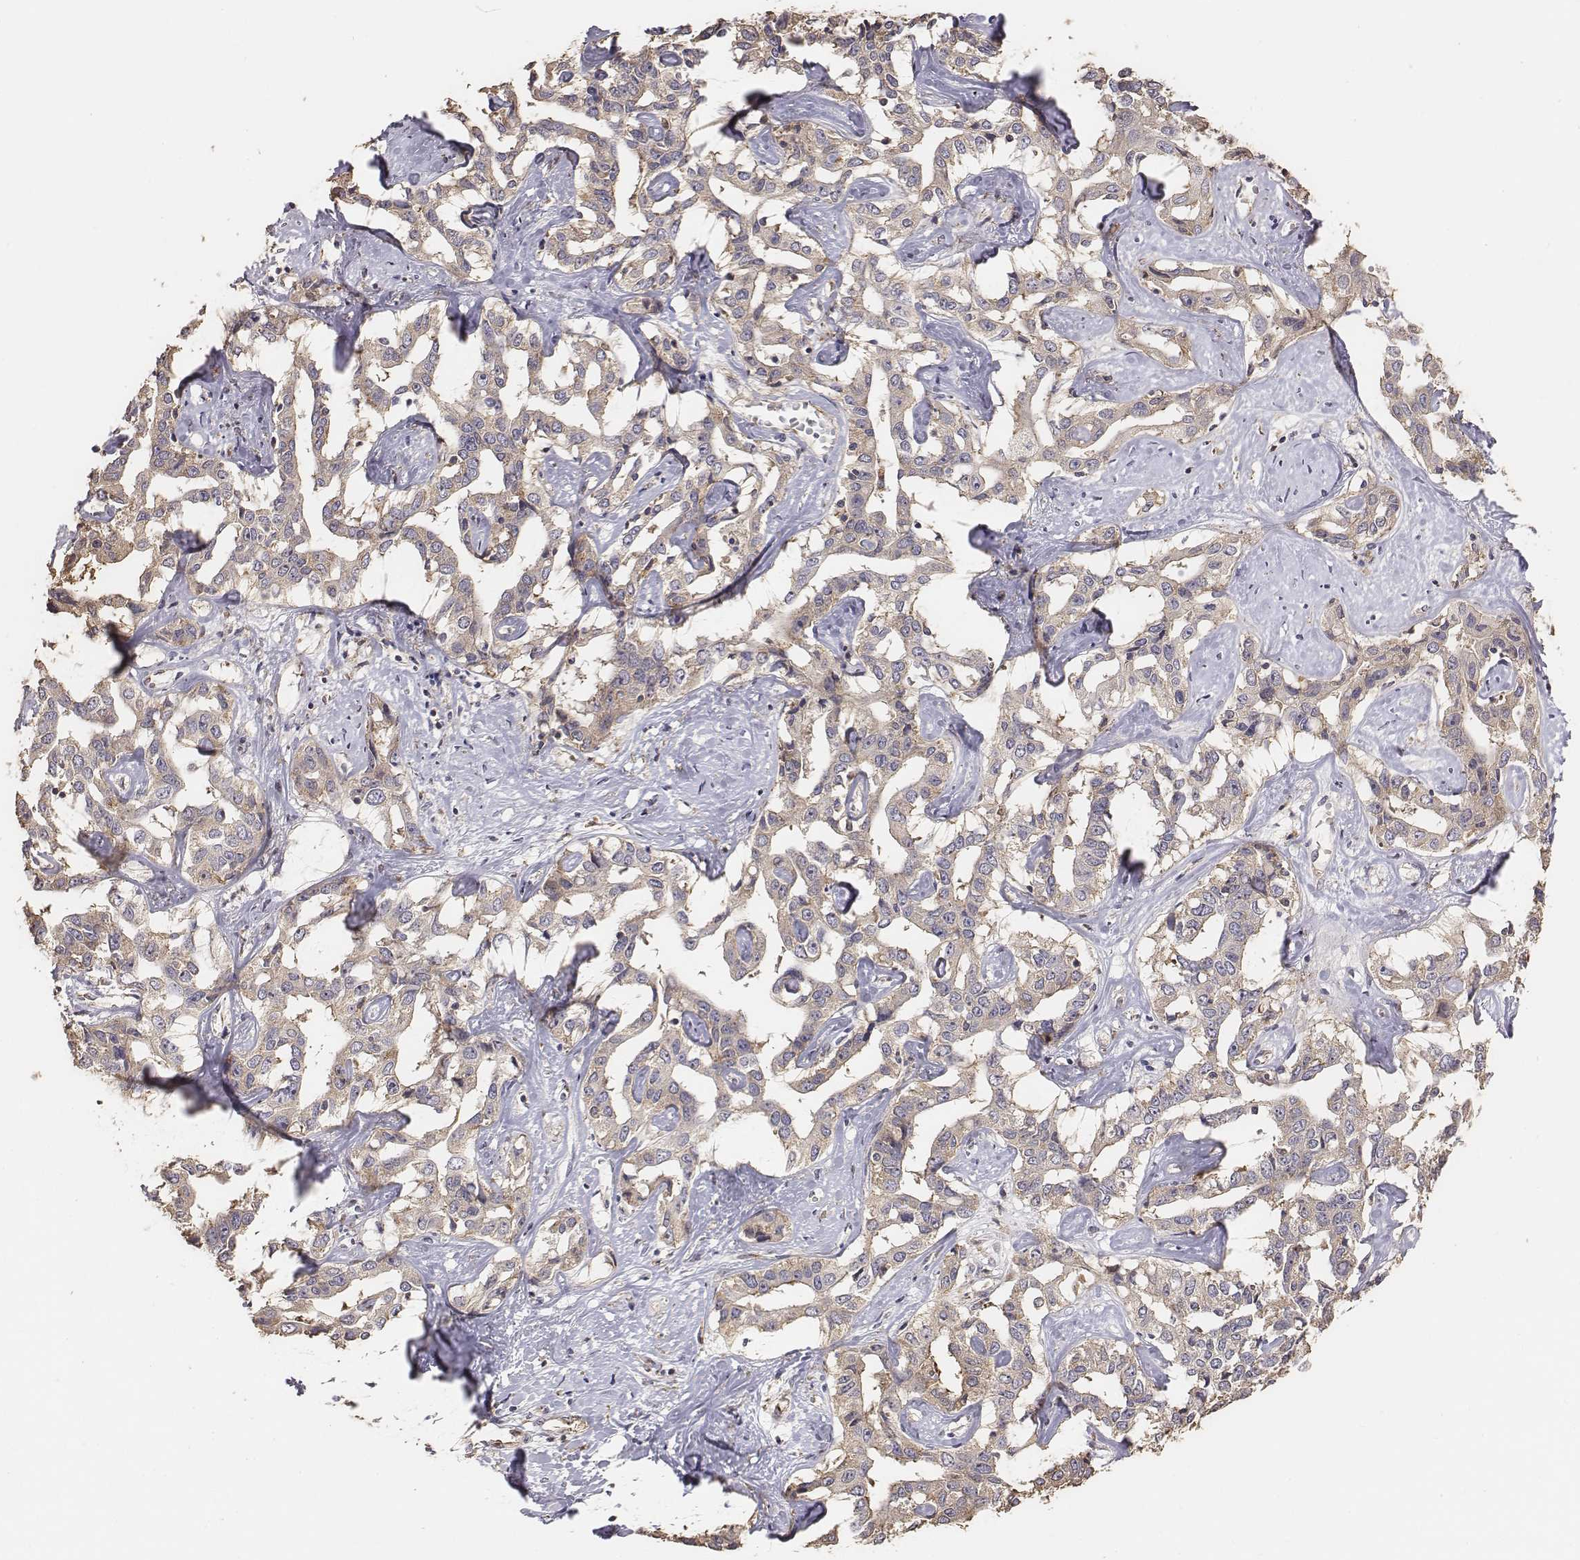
{"staining": {"intensity": "weak", "quantity": ">75%", "location": "cytoplasmic/membranous"}, "tissue": "liver cancer", "cell_type": "Tumor cells", "image_type": "cancer", "snomed": [{"axis": "morphology", "description": "Cholangiocarcinoma"}, {"axis": "topography", "description": "Liver"}], "caption": "Protein expression by IHC displays weak cytoplasmic/membranous expression in about >75% of tumor cells in cholangiocarcinoma (liver). (Stains: DAB in brown, nuclei in blue, Microscopy: brightfield microscopy at high magnification).", "gene": "AP1B1", "patient": {"sex": "male", "age": 59}}